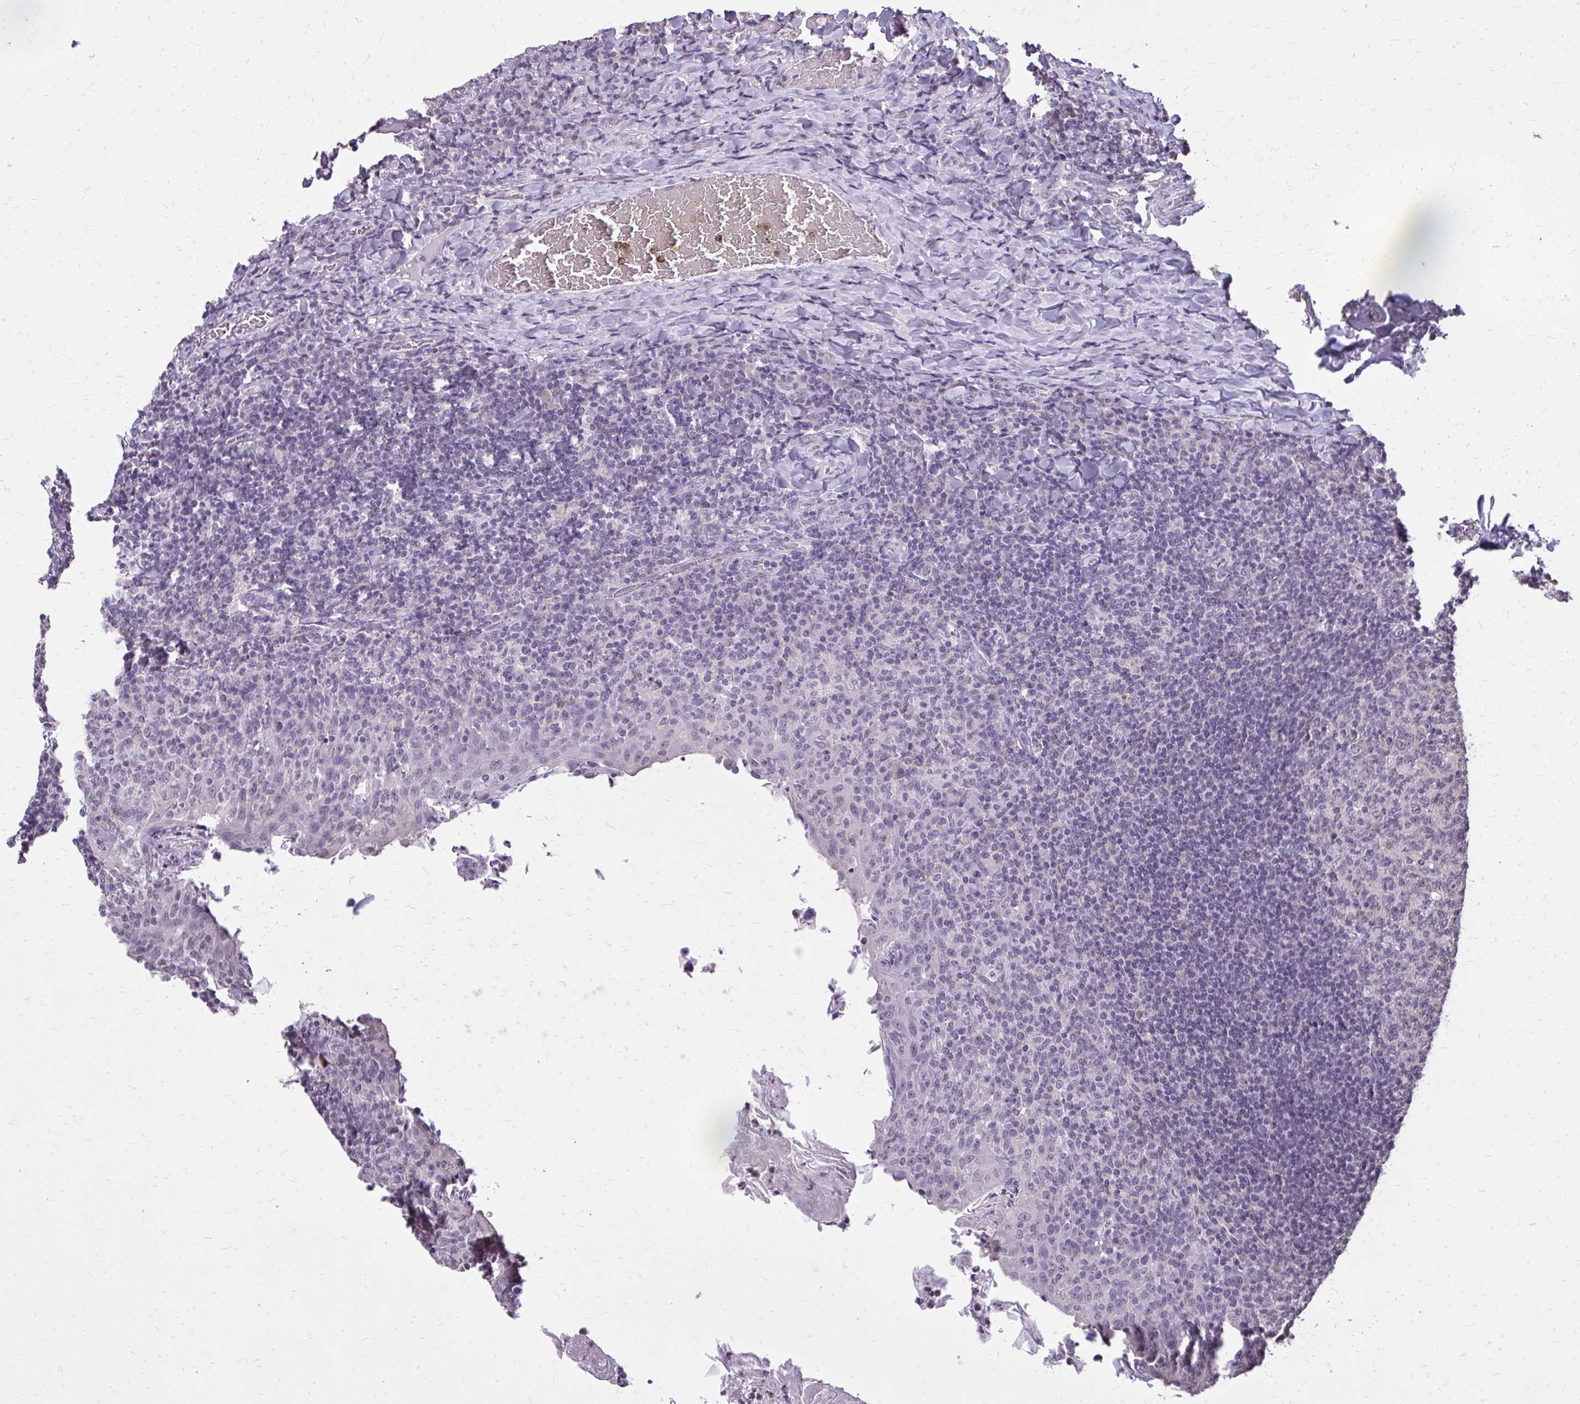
{"staining": {"intensity": "negative", "quantity": "none", "location": "none"}, "tissue": "tonsil", "cell_type": "Germinal center cells", "image_type": "normal", "snomed": [{"axis": "morphology", "description": "Normal tissue, NOS"}, {"axis": "topography", "description": "Tonsil"}], "caption": "The photomicrograph reveals no significant expression in germinal center cells of tonsil.", "gene": "AKAP5", "patient": {"sex": "female", "age": 10}}